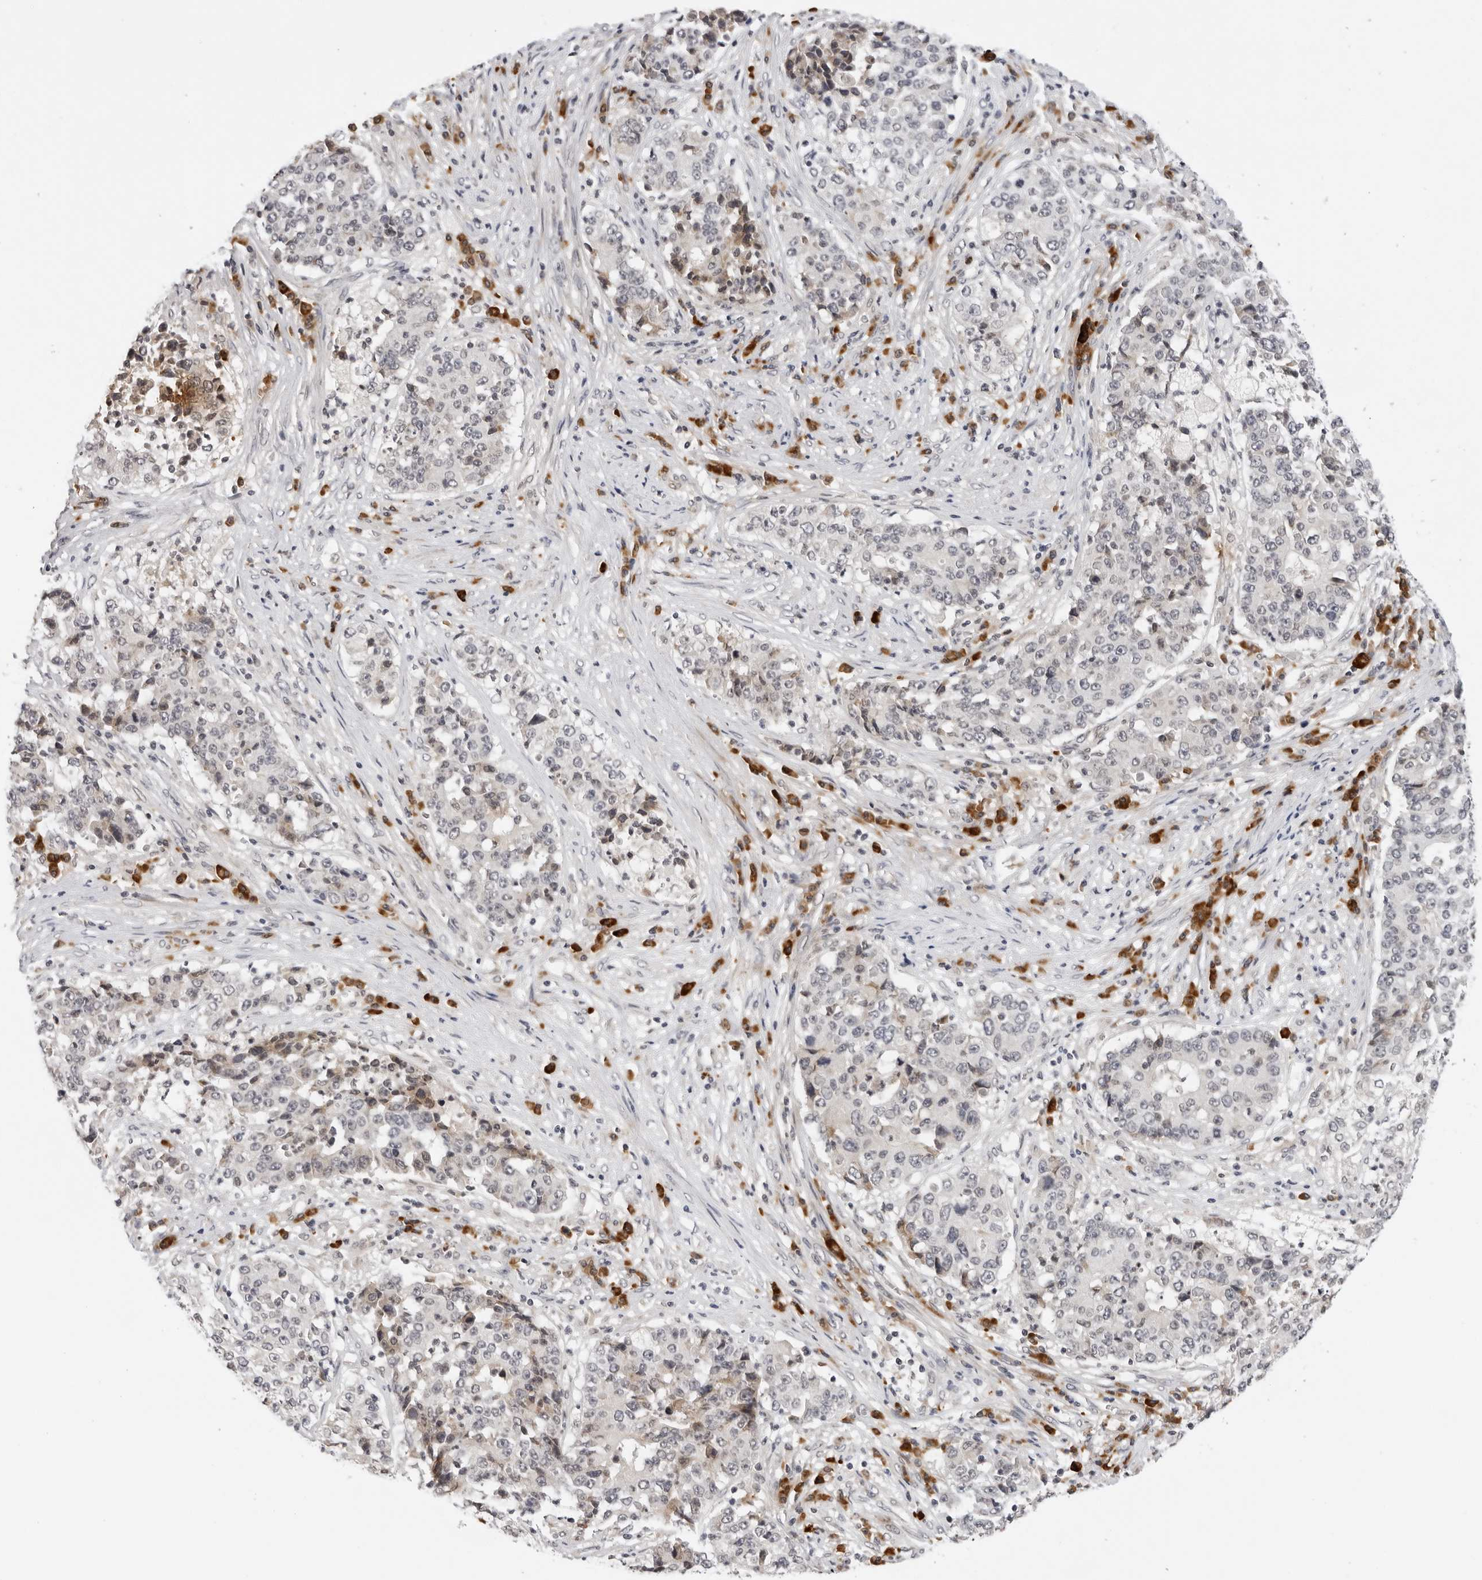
{"staining": {"intensity": "negative", "quantity": "none", "location": "none"}, "tissue": "stomach cancer", "cell_type": "Tumor cells", "image_type": "cancer", "snomed": [{"axis": "morphology", "description": "Adenocarcinoma, NOS"}, {"axis": "topography", "description": "Stomach"}], "caption": "High magnification brightfield microscopy of adenocarcinoma (stomach) stained with DAB (3,3'-diaminobenzidine) (brown) and counterstained with hematoxylin (blue): tumor cells show no significant staining.", "gene": "IL17RA", "patient": {"sex": "male", "age": 59}}